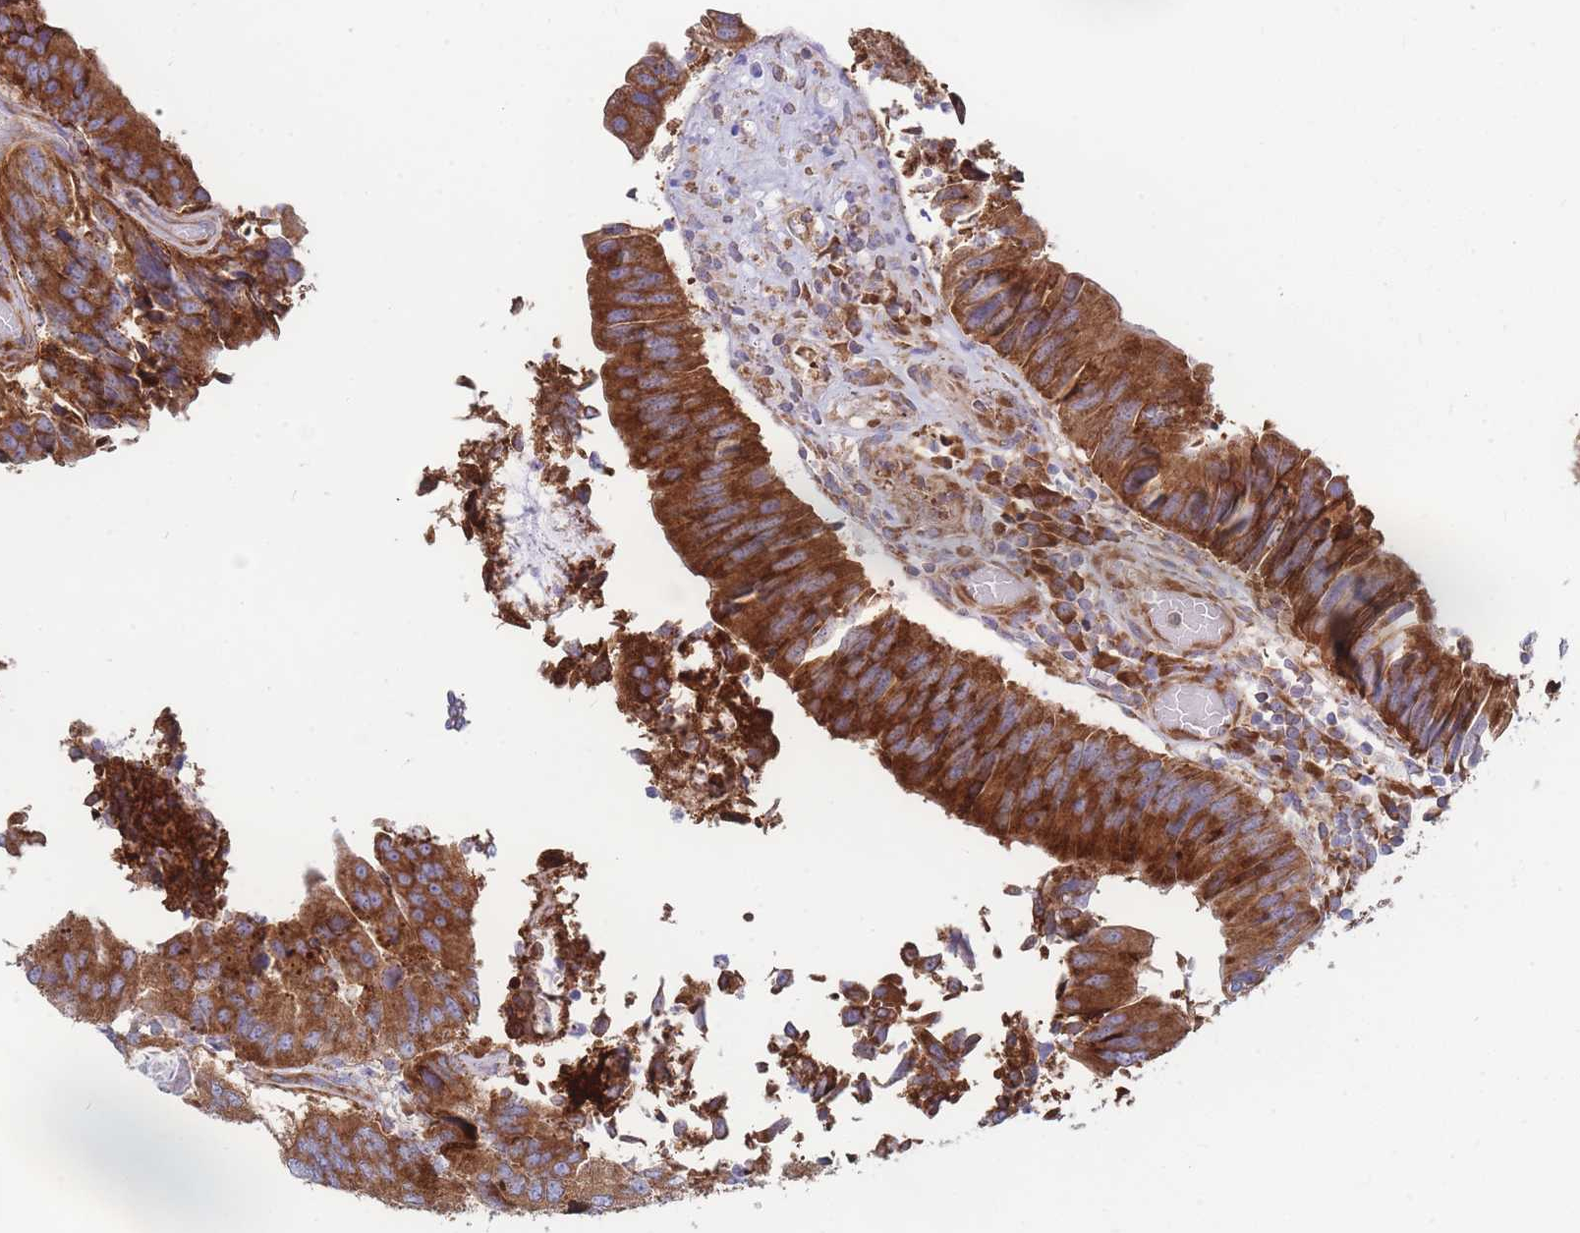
{"staining": {"intensity": "strong", "quantity": ">75%", "location": "cytoplasmic/membranous"}, "tissue": "colorectal cancer", "cell_type": "Tumor cells", "image_type": "cancer", "snomed": [{"axis": "morphology", "description": "Adenocarcinoma, NOS"}, {"axis": "topography", "description": "Colon"}], "caption": "Colorectal adenocarcinoma was stained to show a protein in brown. There is high levels of strong cytoplasmic/membranous staining in approximately >75% of tumor cells.", "gene": "RPL8", "patient": {"sex": "female", "age": 67}}